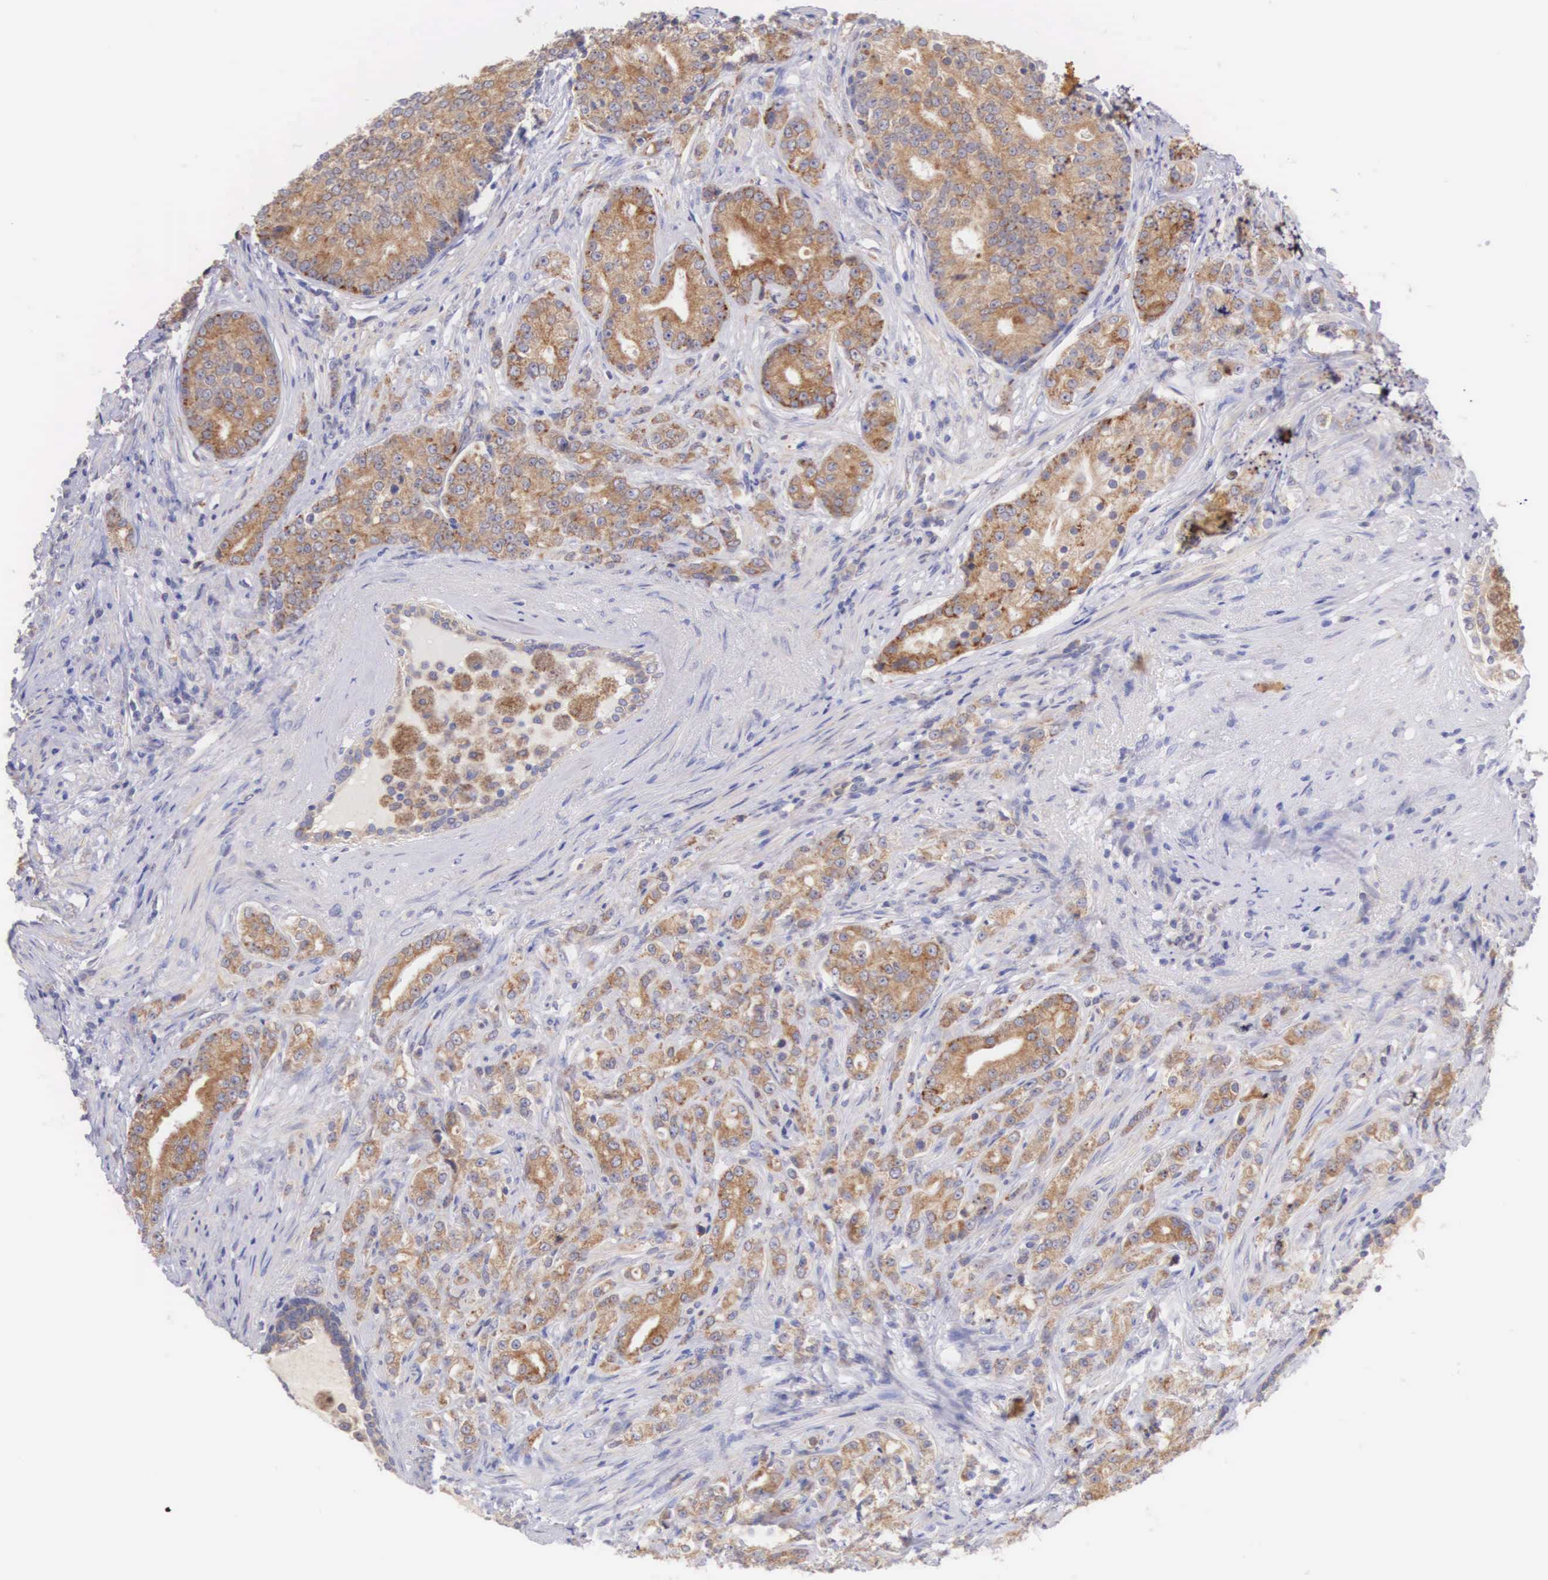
{"staining": {"intensity": "moderate", "quantity": ">75%", "location": "cytoplasmic/membranous"}, "tissue": "prostate cancer", "cell_type": "Tumor cells", "image_type": "cancer", "snomed": [{"axis": "morphology", "description": "Adenocarcinoma, Medium grade"}, {"axis": "topography", "description": "Prostate"}], "caption": "Human prostate cancer (medium-grade adenocarcinoma) stained for a protein (brown) reveals moderate cytoplasmic/membranous positive expression in about >75% of tumor cells.", "gene": "NSDHL", "patient": {"sex": "male", "age": 59}}